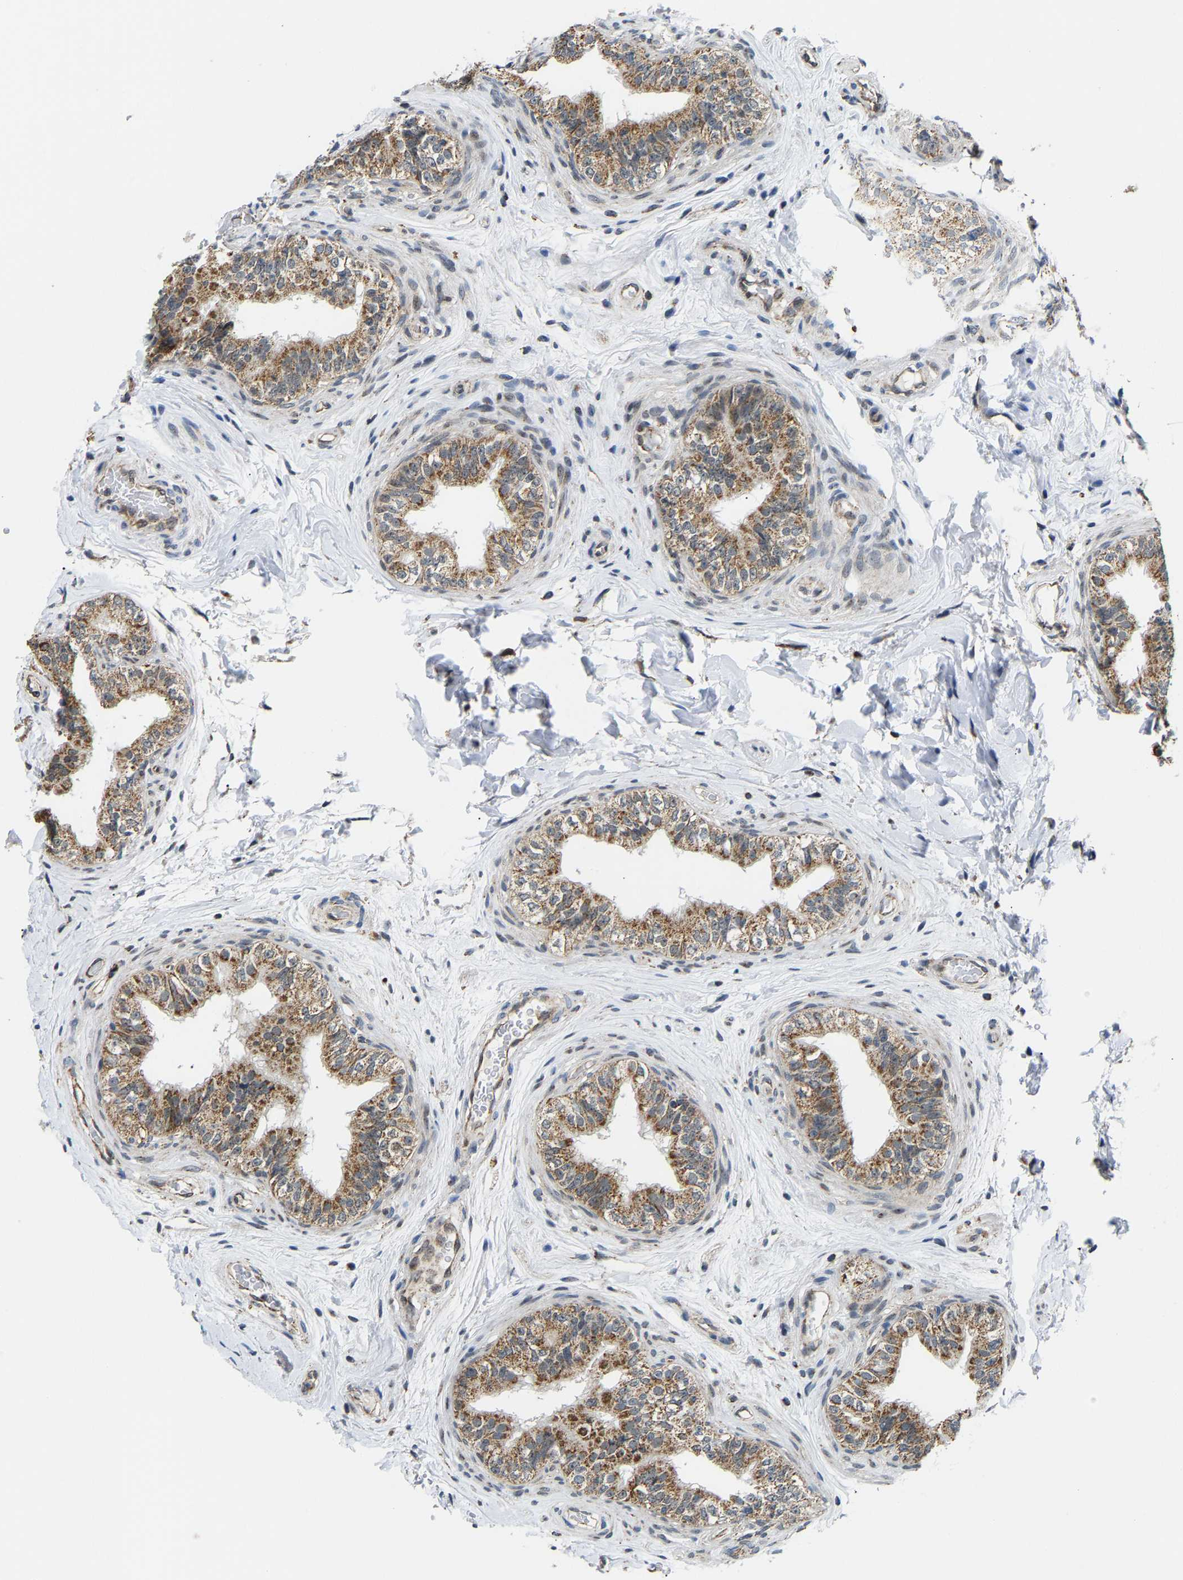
{"staining": {"intensity": "moderate", "quantity": ">75%", "location": "cytoplasmic/membranous"}, "tissue": "epididymis", "cell_type": "Glandular cells", "image_type": "normal", "snomed": [{"axis": "morphology", "description": "Normal tissue, NOS"}, {"axis": "topography", "description": "Testis"}, {"axis": "topography", "description": "Epididymis"}], "caption": "Human epididymis stained with a brown dye reveals moderate cytoplasmic/membranous positive expression in approximately >75% of glandular cells.", "gene": "GIMAP7", "patient": {"sex": "male", "age": 36}}